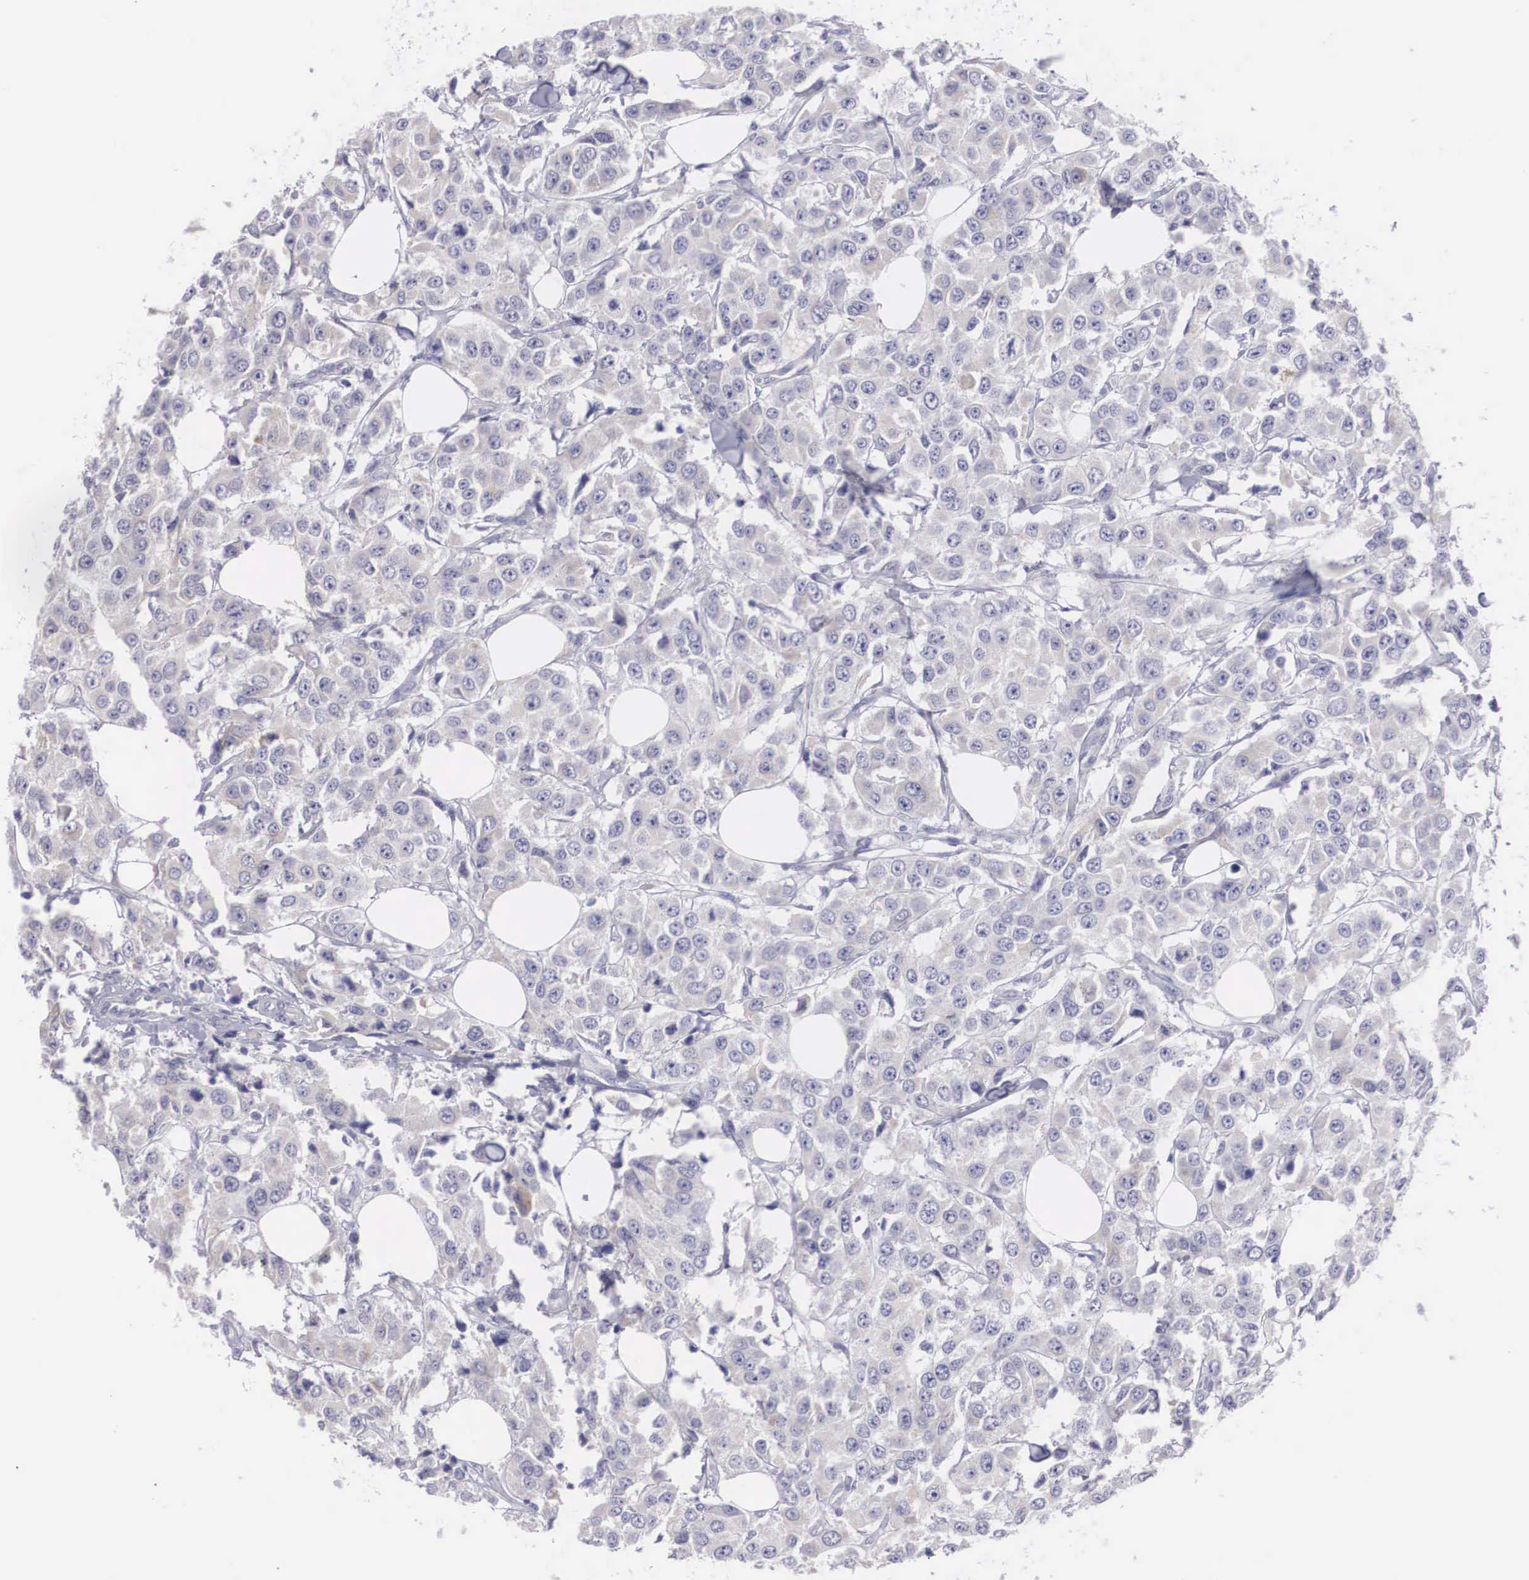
{"staining": {"intensity": "negative", "quantity": "none", "location": "none"}, "tissue": "breast cancer", "cell_type": "Tumor cells", "image_type": "cancer", "snomed": [{"axis": "morphology", "description": "Duct carcinoma"}, {"axis": "topography", "description": "Breast"}], "caption": "A micrograph of breast cancer (infiltrating ductal carcinoma) stained for a protein shows no brown staining in tumor cells.", "gene": "ARMCX3", "patient": {"sex": "female", "age": 58}}